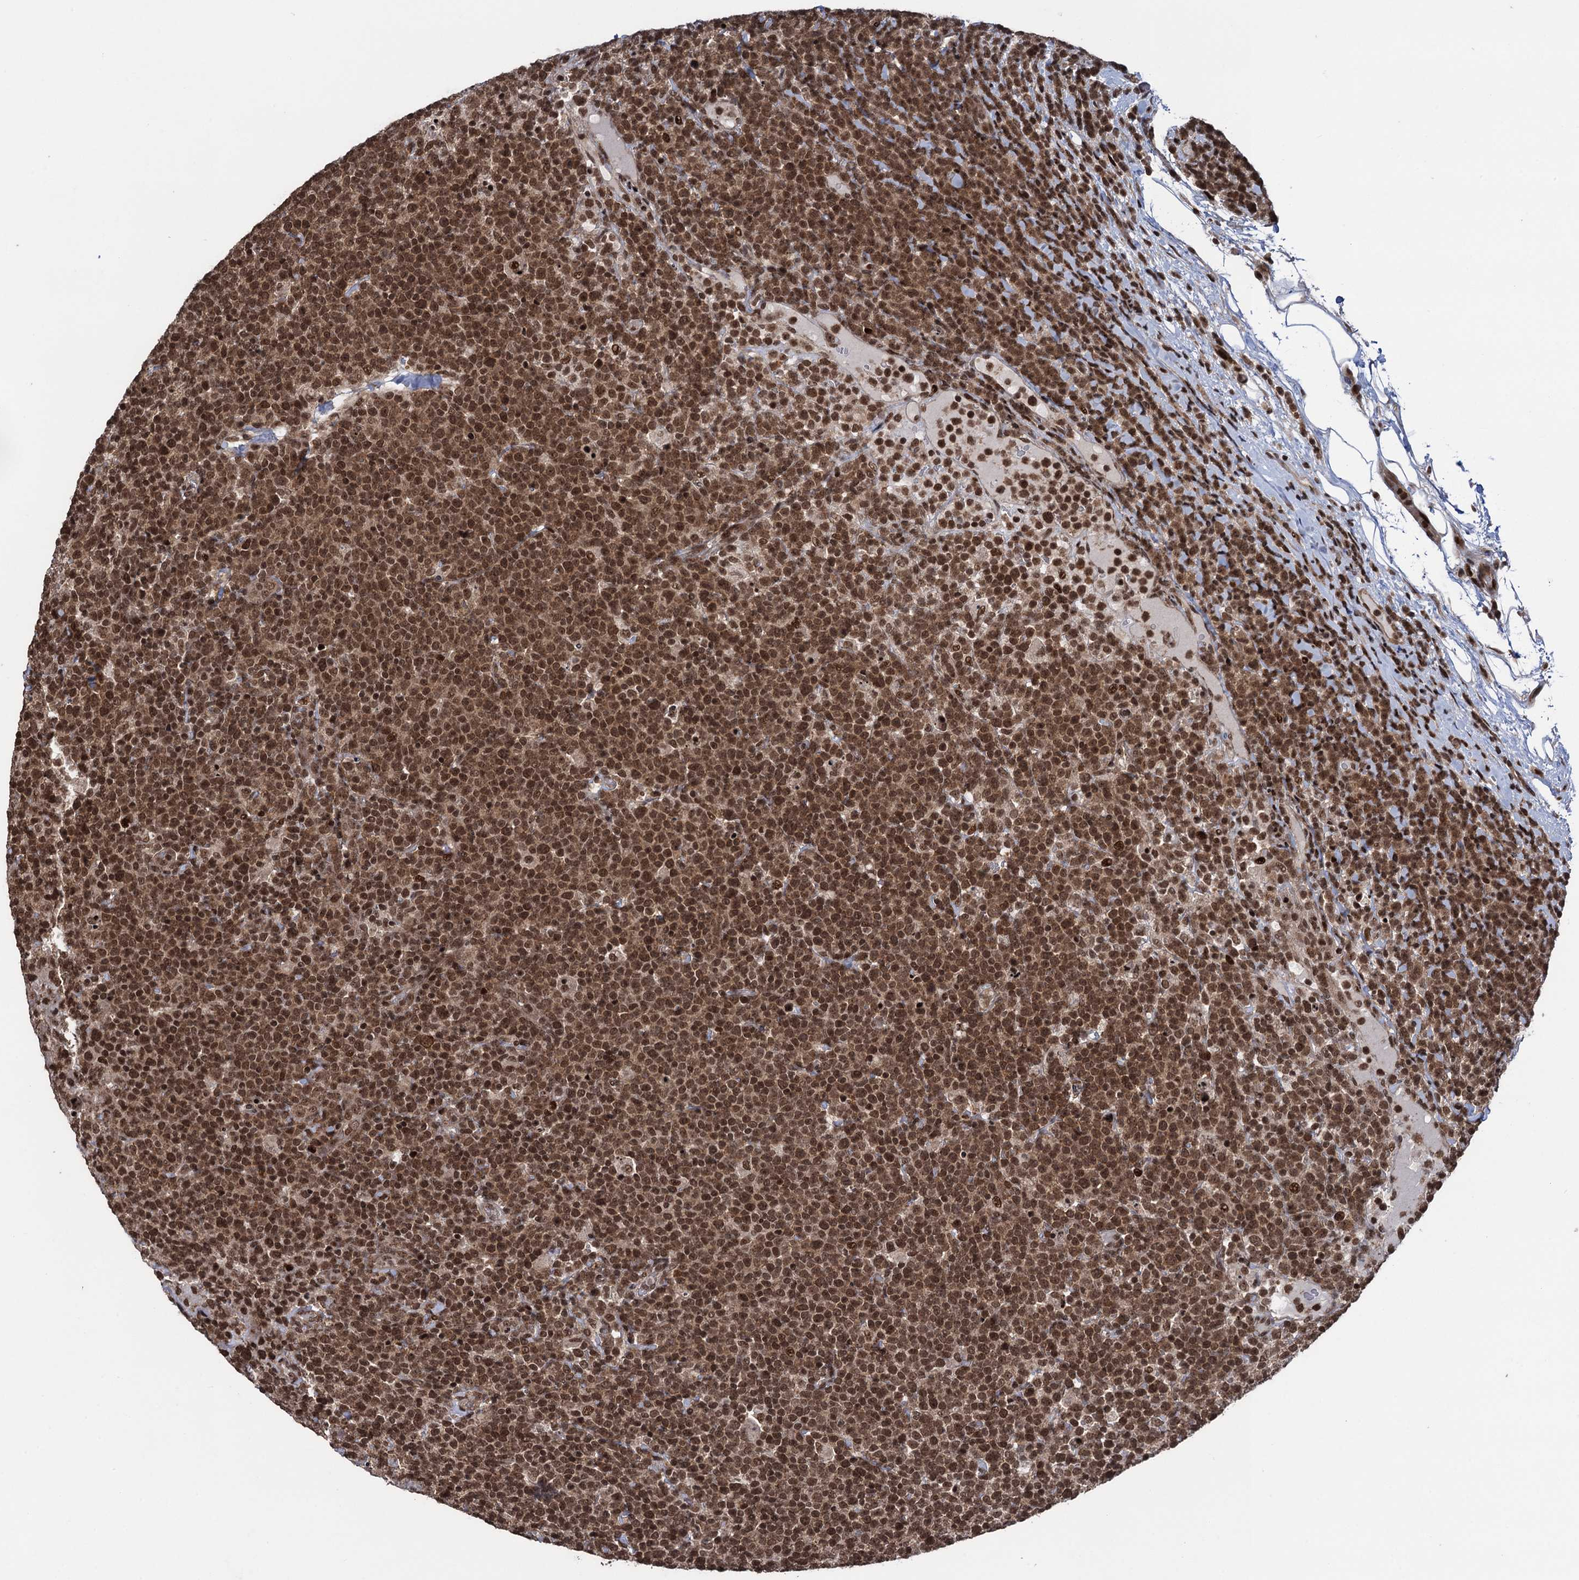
{"staining": {"intensity": "moderate", "quantity": ">75%", "location": "nuclear"}, "tissue": "lymphoma", "cell_type": "Tumor cells", "image_type": "cancer", "snomed": [{"axis": "morphology", "description": "Malignant lymphoma, non-Hodgkin's type, High grade"}, {"axis": "topography", "description": "Lymph node"}], "caption": "Protein staining of malignant lymphoma, non-Hodgkin's type (high-grade) tissue reveals moderate nuclear positivity in about >75% of tumor cells.", "gene": "ZNF169", "patient": {"sex": "male", "age": 61}}